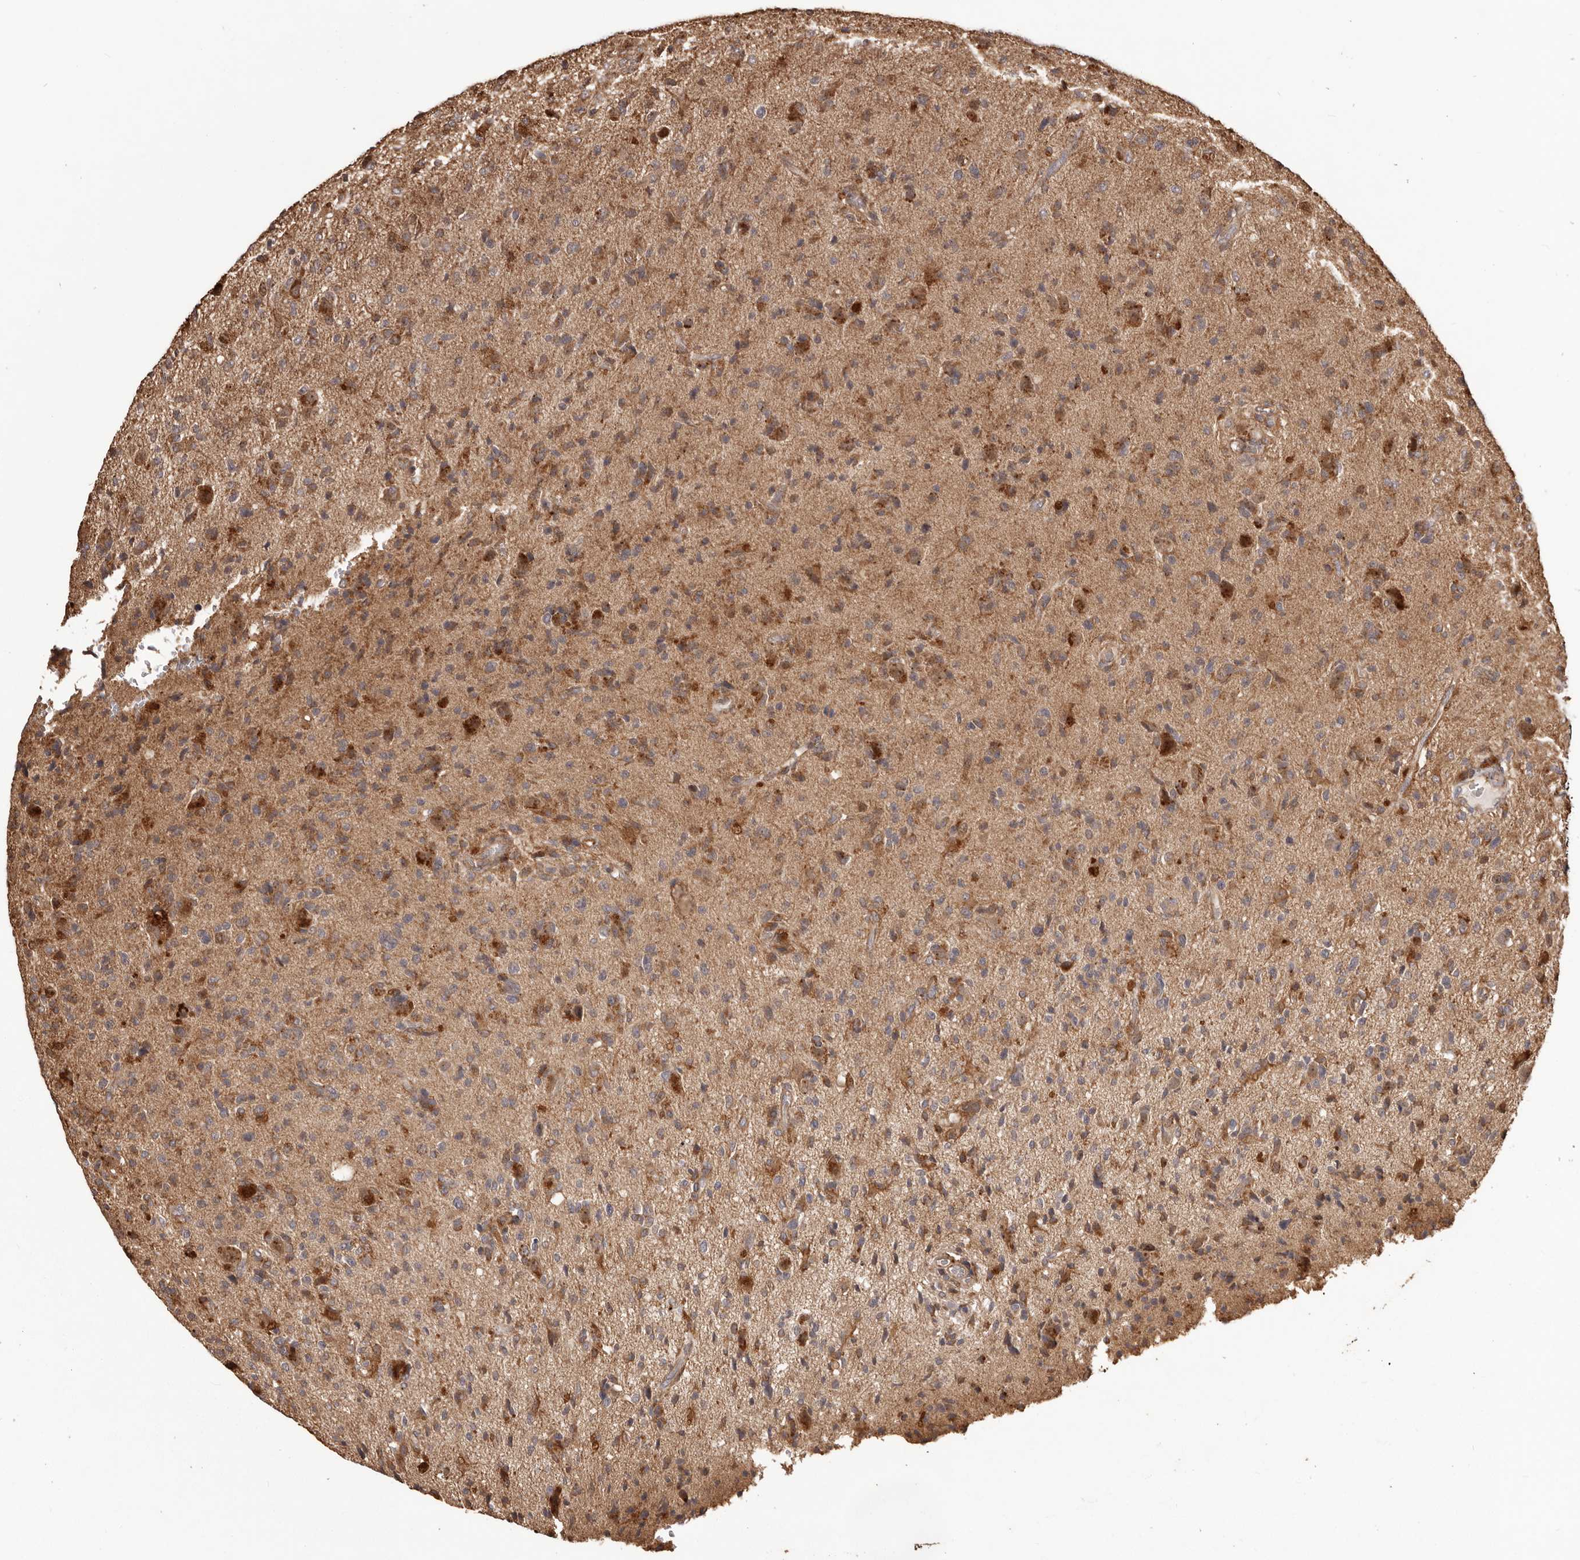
{"staining": {"intensity": "moderate", "quantity": ">75%", "location": "cytoplasmic/membranous"}, "tissue": "glioma", "cell_type": "Tumor cells", "image_type": "cancer", "snomed": [{"axis": "morphology", "description": "Glioma, malignant, High grade"}, {"axis": "topography", "description": "Brain"}], "caption": "Immunohistochemical staining of malignant glioma (high-grade) reveals moderate cytoplasmic/membranous protein expression in about >75% of tumor cells. The staining is performed using DAB (3,3'-diaminobenzidine) brown chromogen to label protein expression. The nuclei are counter-stained blue using hematoxylin.", "gene": "MTO1", "patient": {"sex": "female", "age": 57}}